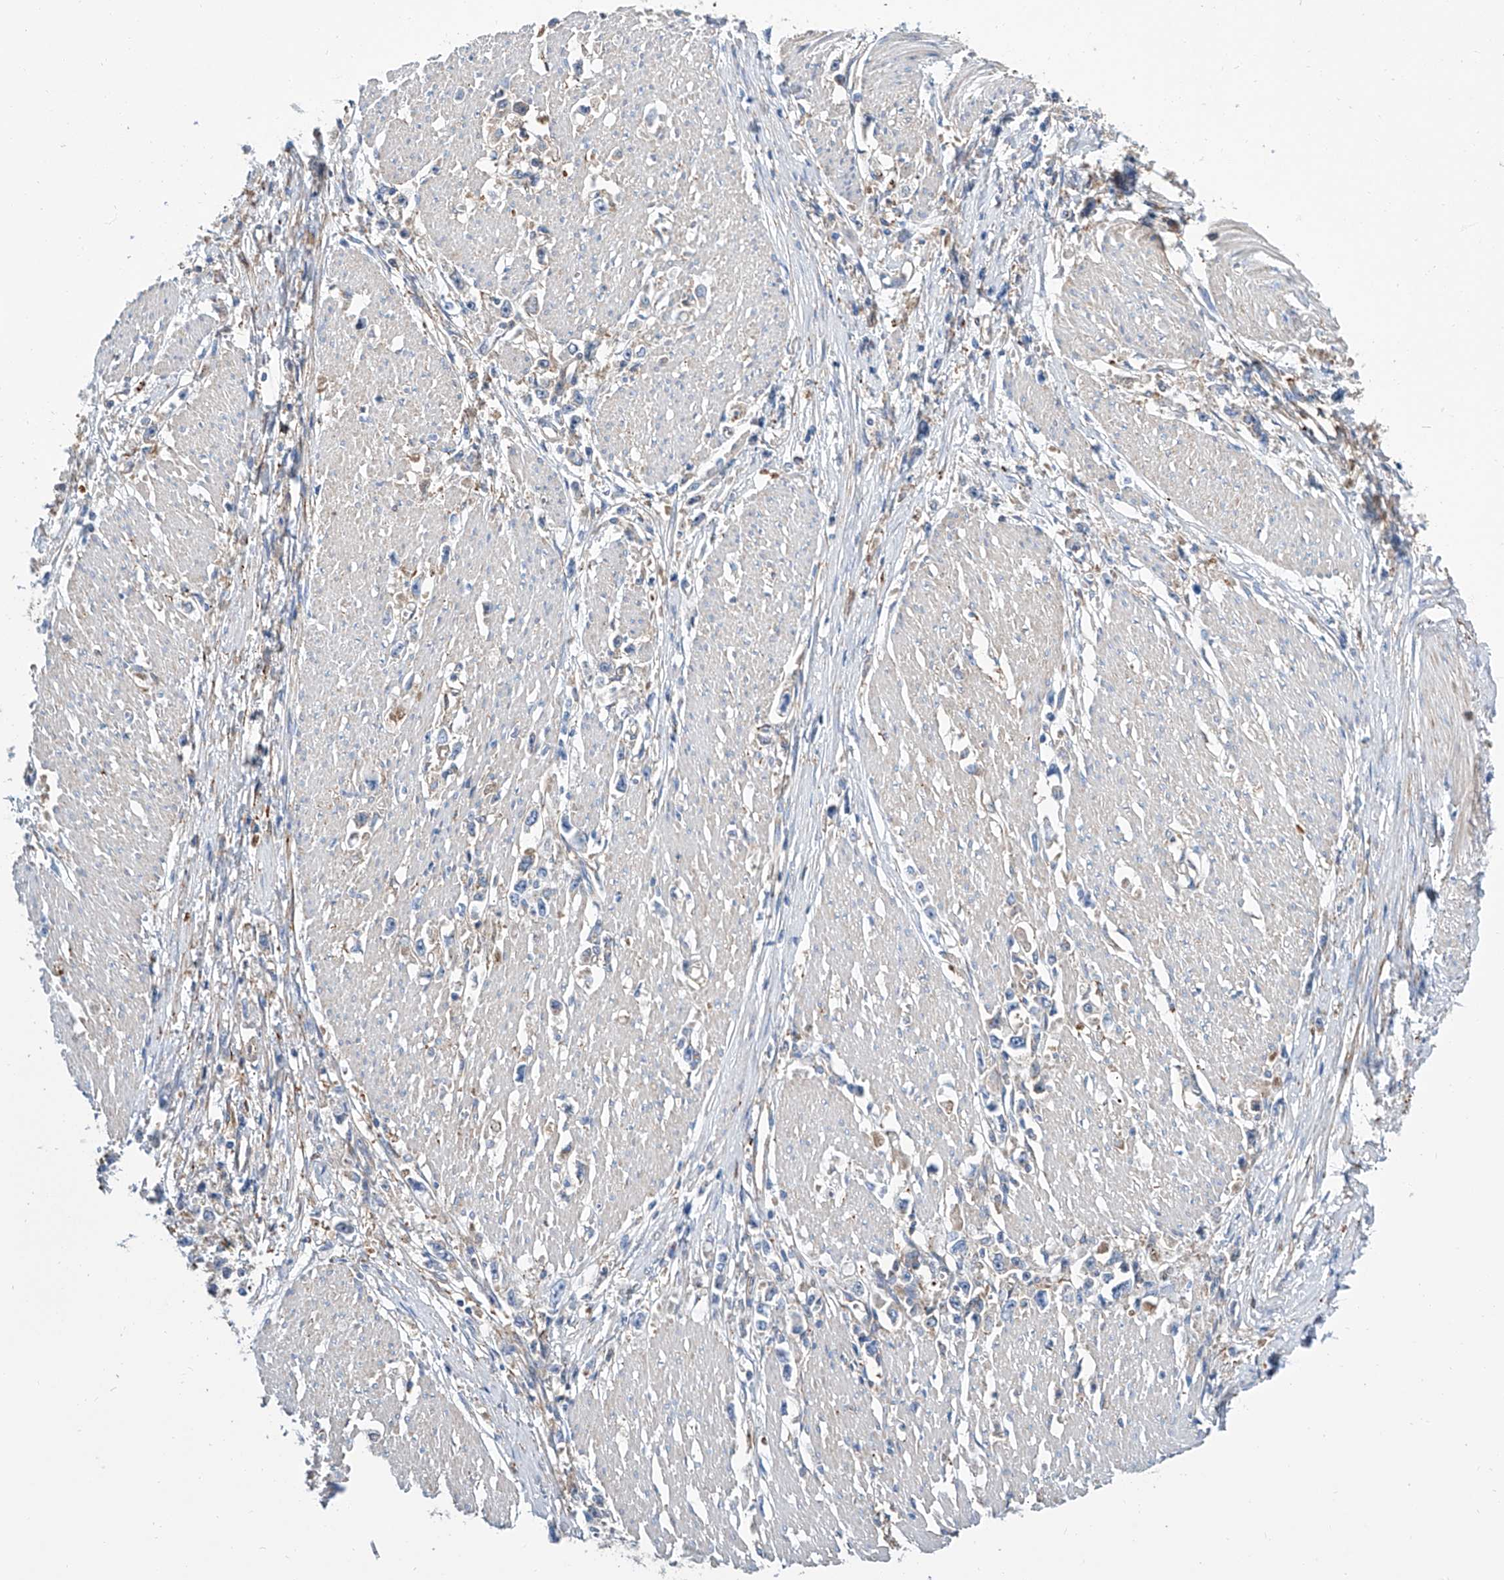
{"staining": {"intensity": "negative", "quantity": "none", "location": "none"}, "tissue": "stomach cancer", "cell_type": "Tumor cells", "image_type": "cancer", "snomed": [{"axis": "morphology", "description": "Adenocarcinoma, NOS"}, {"axis": "topography", "description": "Stomach"}], "caption": "This is a micrograph of IHC staining of stomach cancer, which shows no positivity in tumor cells.", "gene": "GPT", "patient": {"sex": "female", "age": 59}}